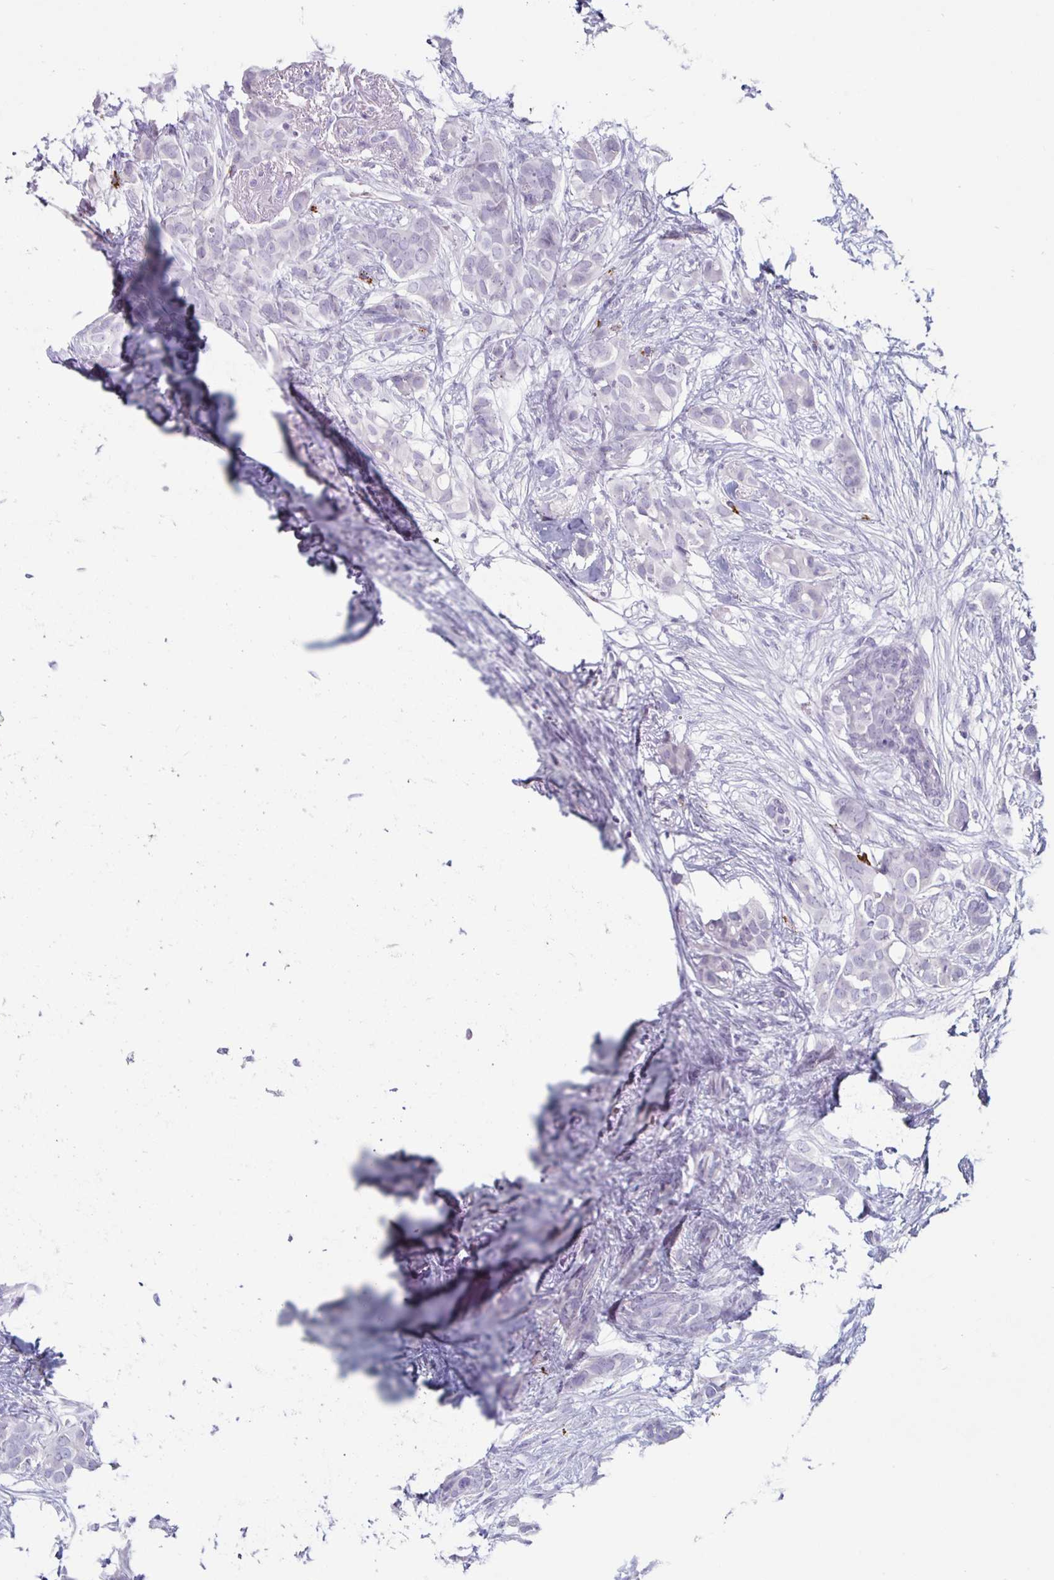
{"staining": {"intensity": "negative", "quantity": "none", "location": "none"}, "tissue": "breast cancer", "cell_type": "Tumor cells", "image_type": "cancer", "snomed": [{"axis": "morphology", "description": "Duct carcinoma"}, {"axis": "topography", "description": "Breast"}], "caption": "Immunohistochemistry (IHC) micrograph of neoplastic tissue: human breast cancer stained with DAB reveals no significant protein expression in tumor cells.", "gene": "GZMK", "patient": {"sex": "female", "age": 62}}